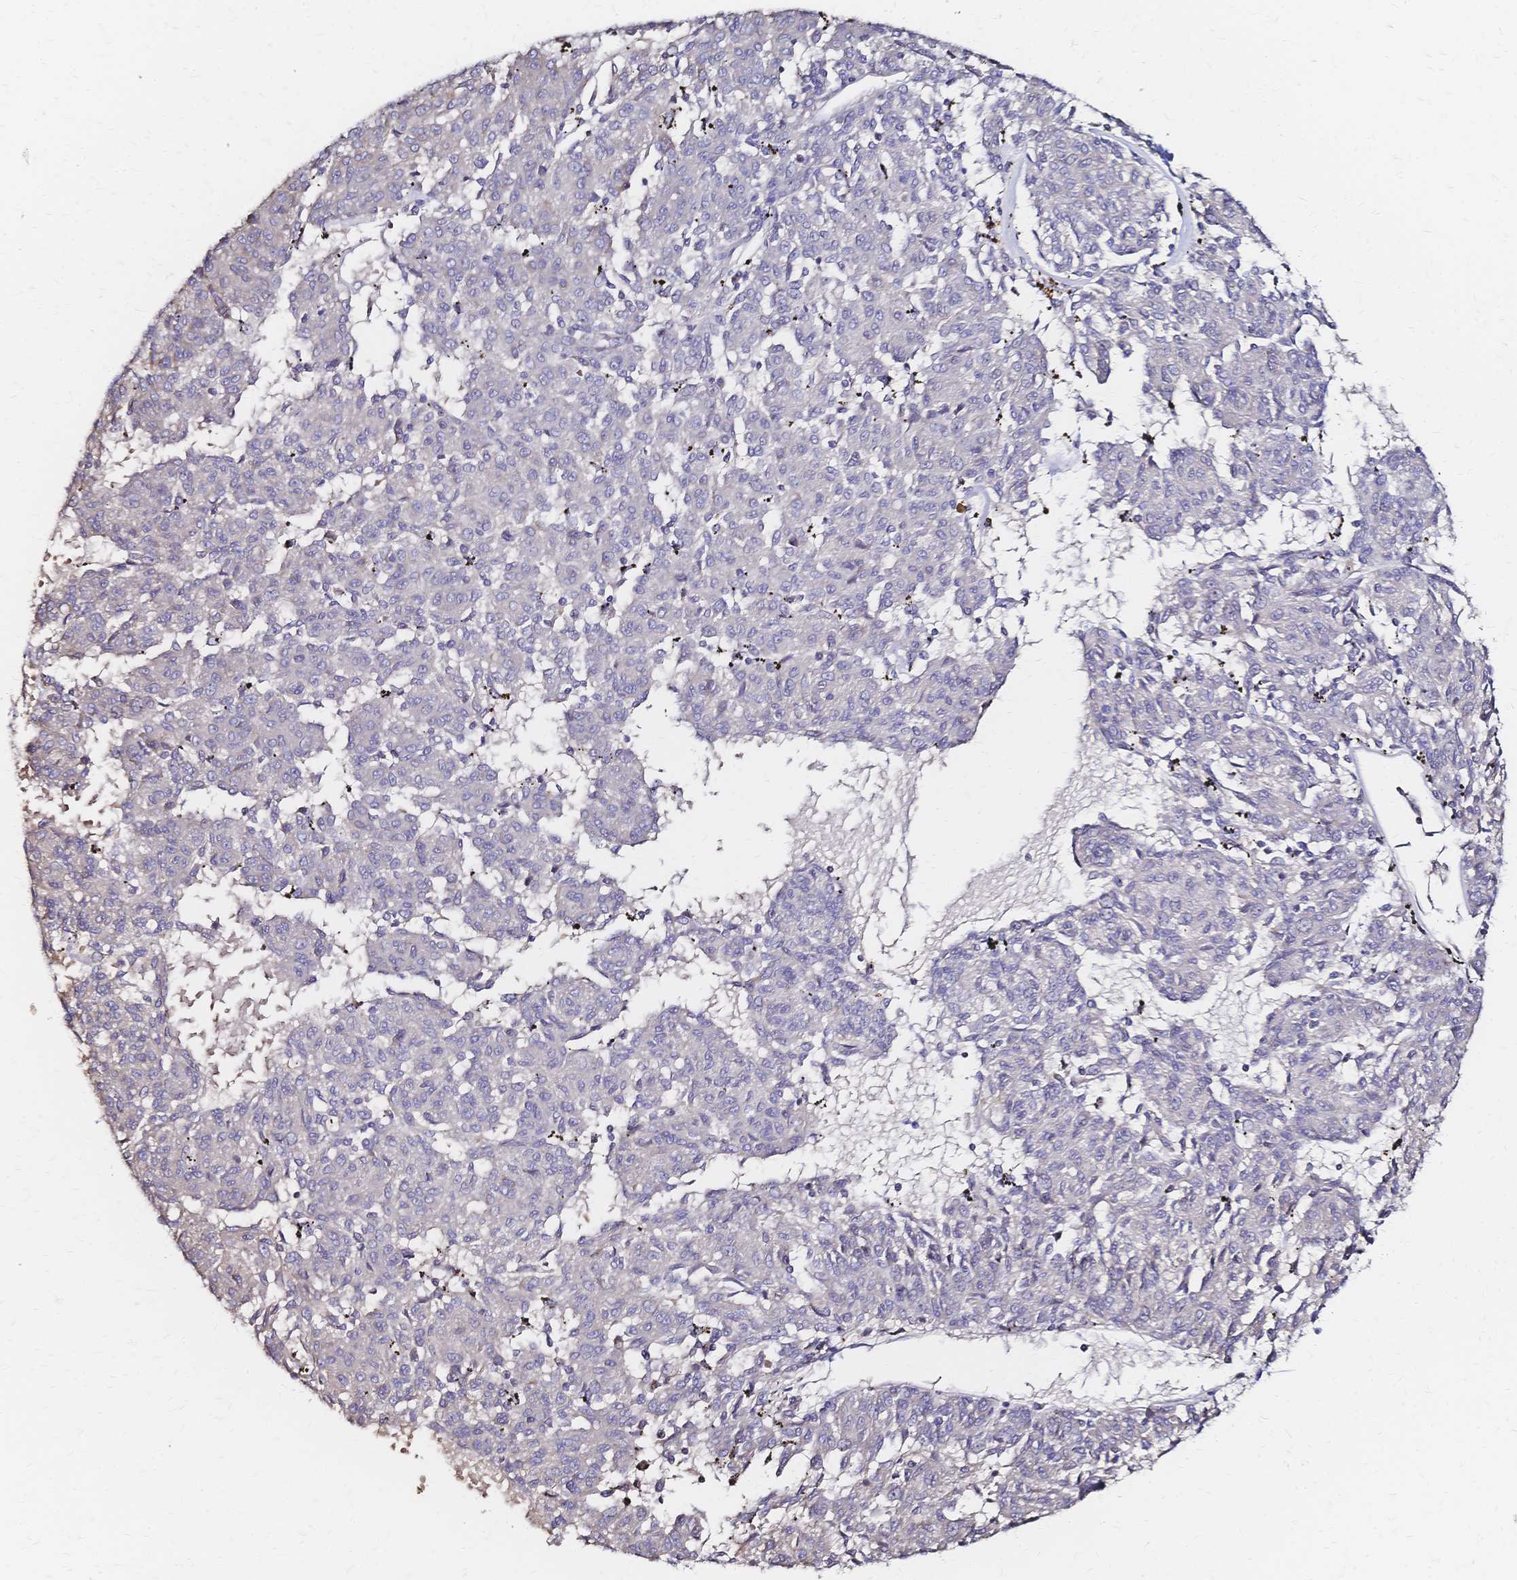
{"staining": {"intensity": "negative", "quantity": "none", "location": "none"}, "tissue": "melanoma", "cell_type": "Tumor cells", "image_type": "cancer", "snomed": [{"axis": "morphology", "description": "Malignant melanoma, NOS"}, {"axis": "topography", "description": "Skin"}], "caption": "Malignant melanoma stained for a protein using IHC shows no staining tumor cells.", "gene": "SLC5A1", "patient": {"sex": "female", "age": 72}}